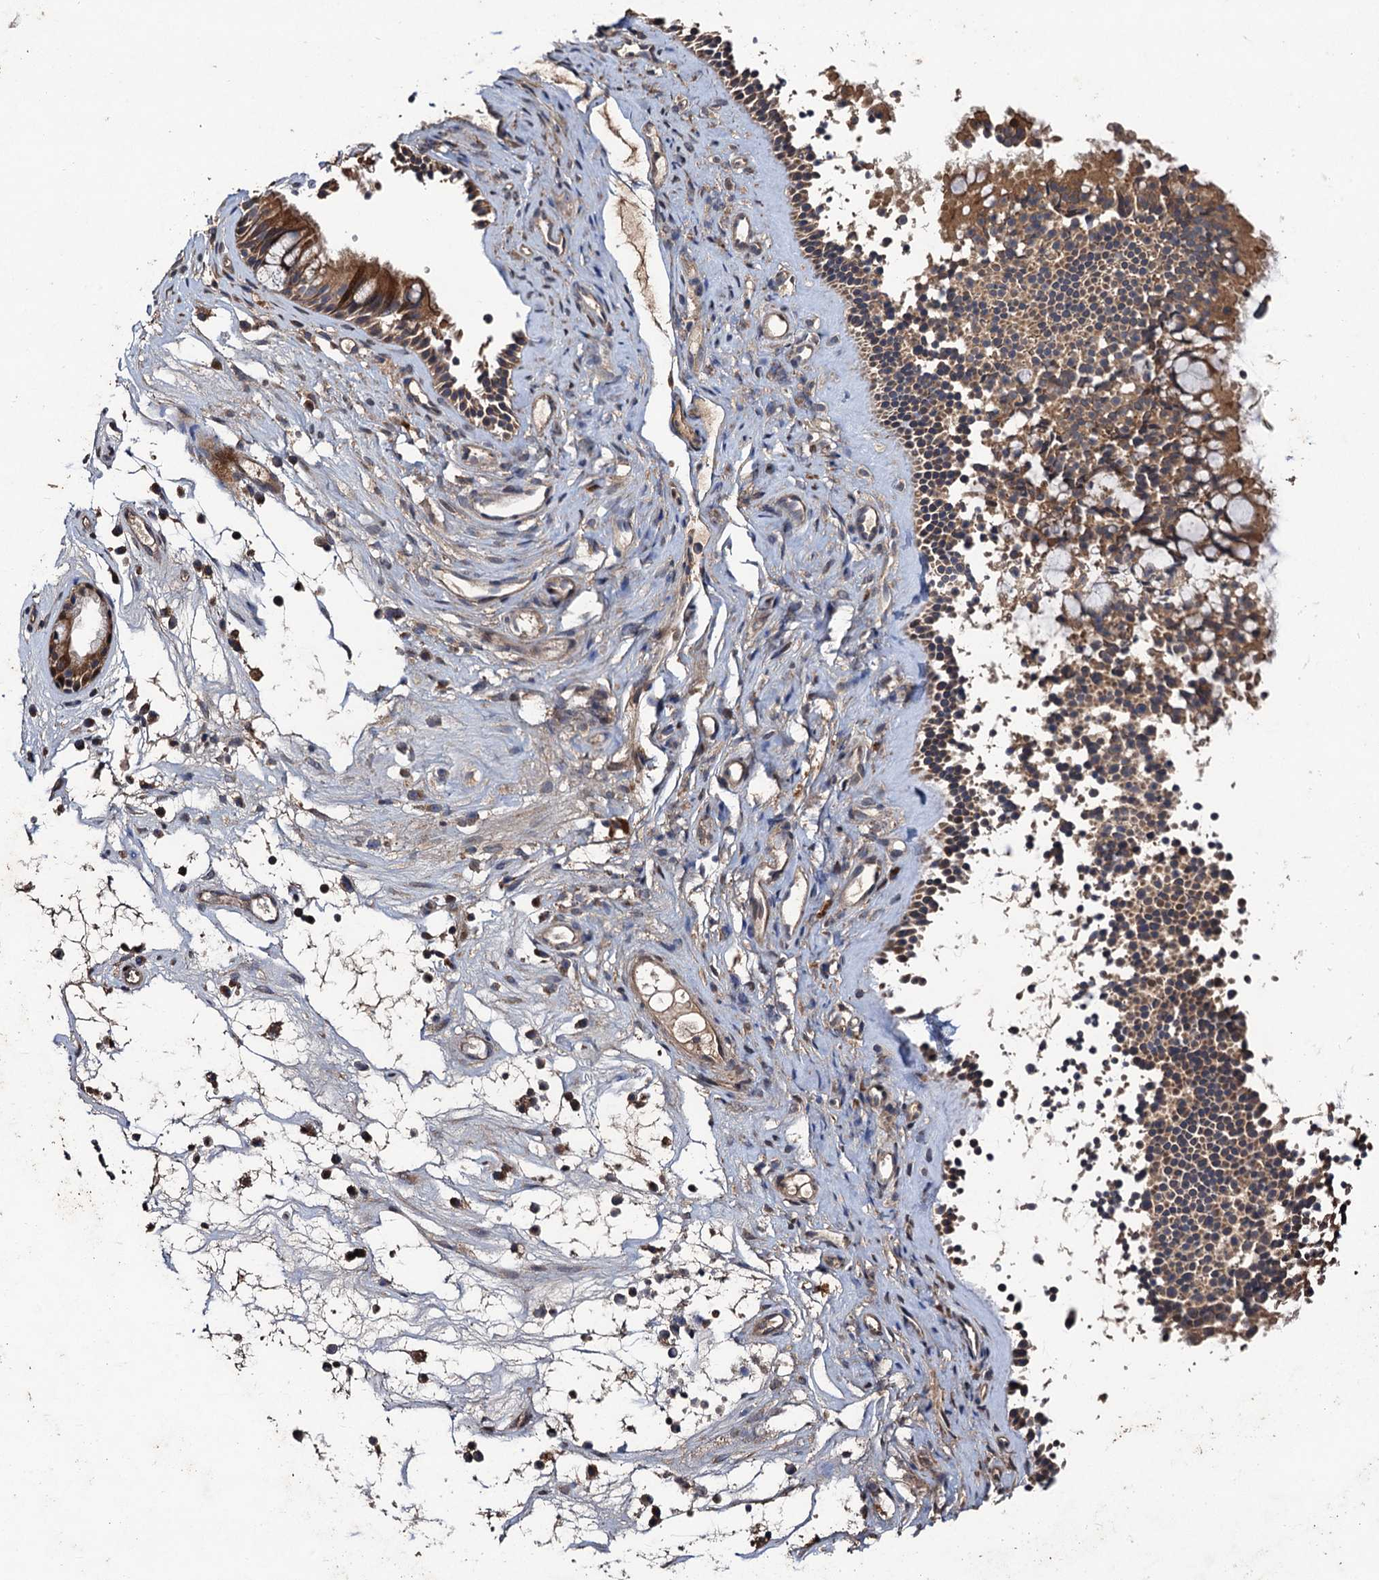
{"staining": {"intensity": "weak", "quantity": ">75%", "location": "cytoplasmic/membranous"}, "tissue": "nasopharynx", "cell_type": "Respiratory epithelial cells", "image_type": "normal", "snomed": [{"axis": "morphology", "description": "Normal tissue, NOS"}, {"axis": "morphology", "description": "Inflammation, NOS"}, {"axis": "morphology", "description": "Malignant melanoma, Metastatic site"}, {"axis": "topography", "description": "Nasopharynx"}], "caption": "Respiratory epithelial cells reveal low levels of weak cytoplasmic/membranous staining in about >75% of cells in normal nasopharynx. (Stains: DAB (3,3'-diaminobenzidine) in brown, nuclei in blue, Microscopy: brightfield microscopy at high magnification).", "gene": "TMEM39B", "patient": {"sex": "male", "age": 70}}